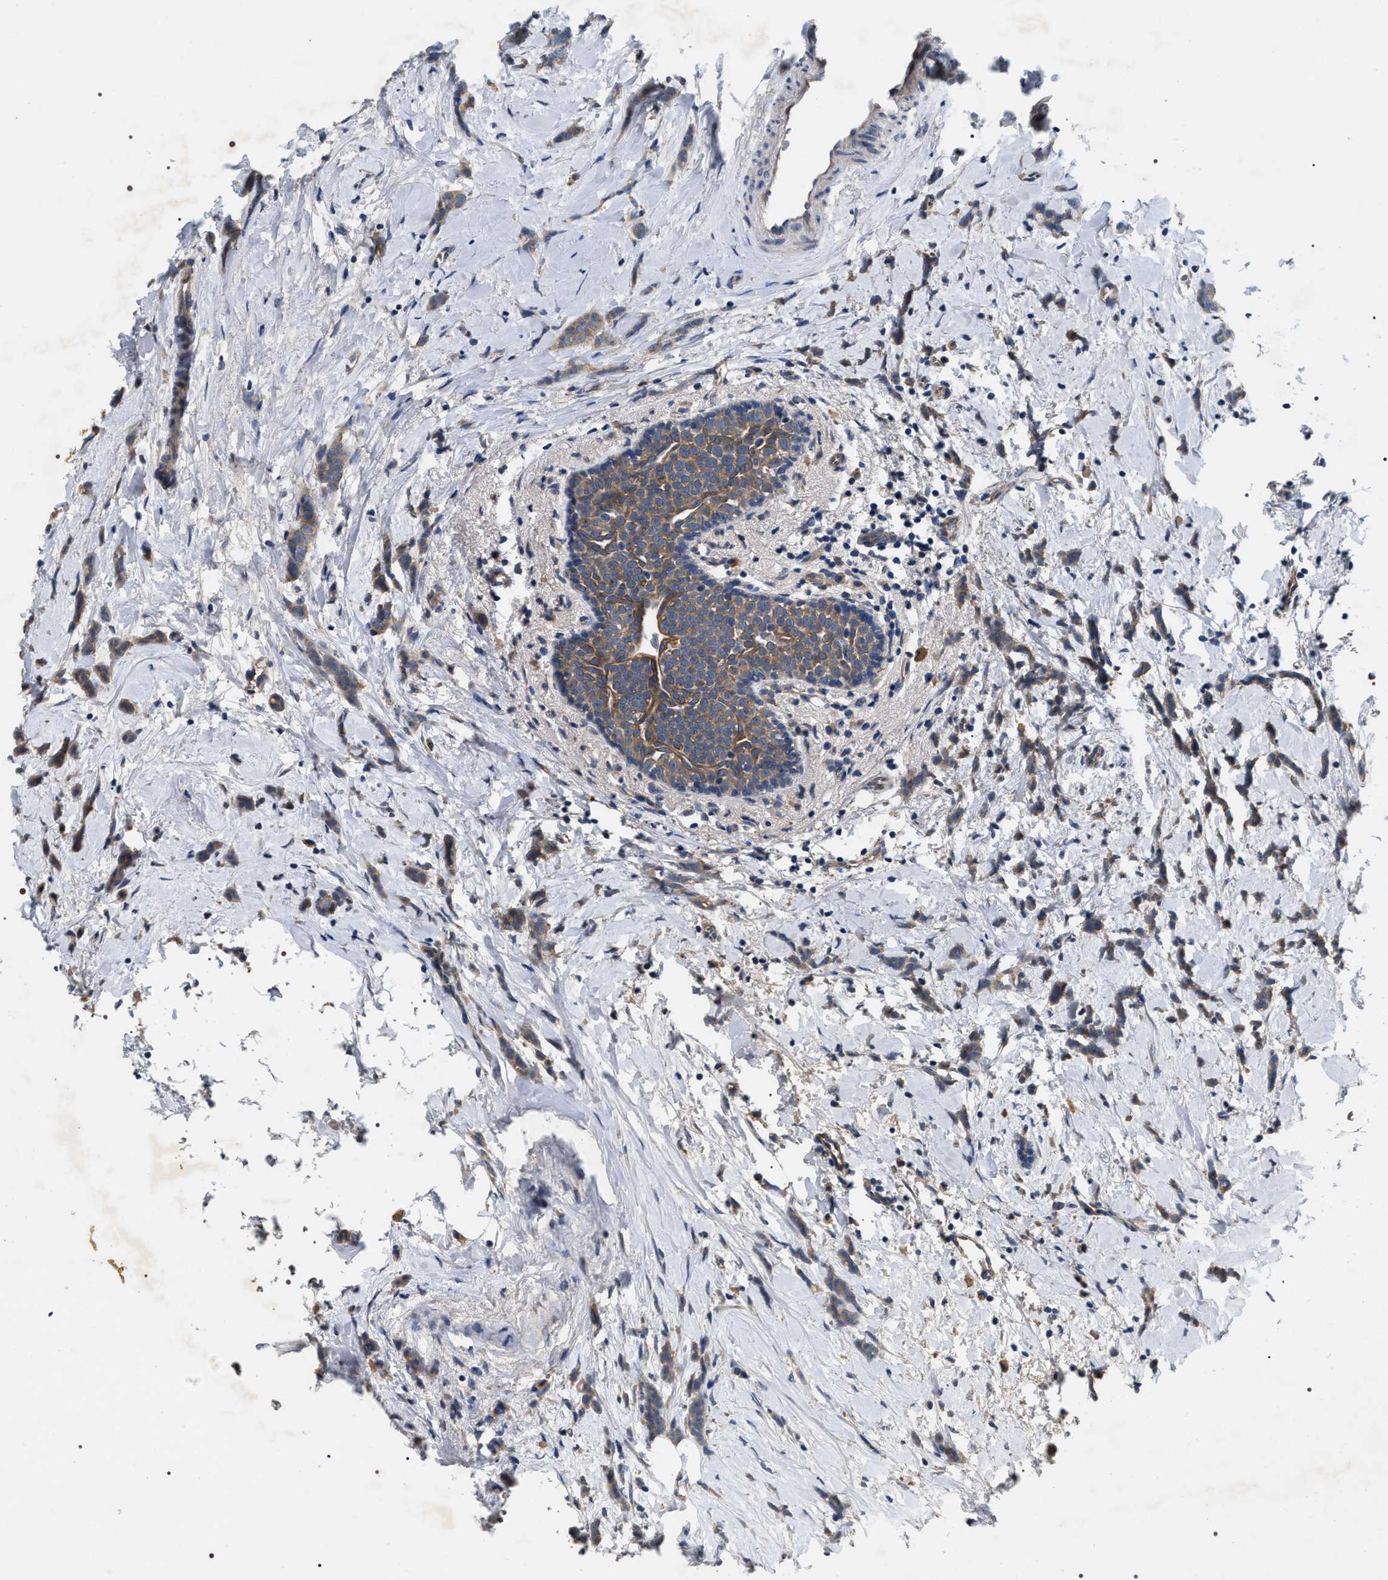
{"staining": {"intensity": "weak", "quantity": ">75%", "location": "cytoplasmic/membranous"}, "tissue": "breast cancer", "cell_type": "Tumor cells", "image_type": "cancer", "snomed": [{"axis": "morphology", "description": "Lobular carcinoma, in situ"}, {"axis": "morphology", "description": "Lobular carcinoma"}, {"axis": "topography", "description": "Breast"}], "caption": "Weak cytoplasmic/membranous protein staining is present in about >75% of tumor cells in breast lobular carcinoma.", "gene": "IFT81", "patient": {"sex": "female", "age": 41}}